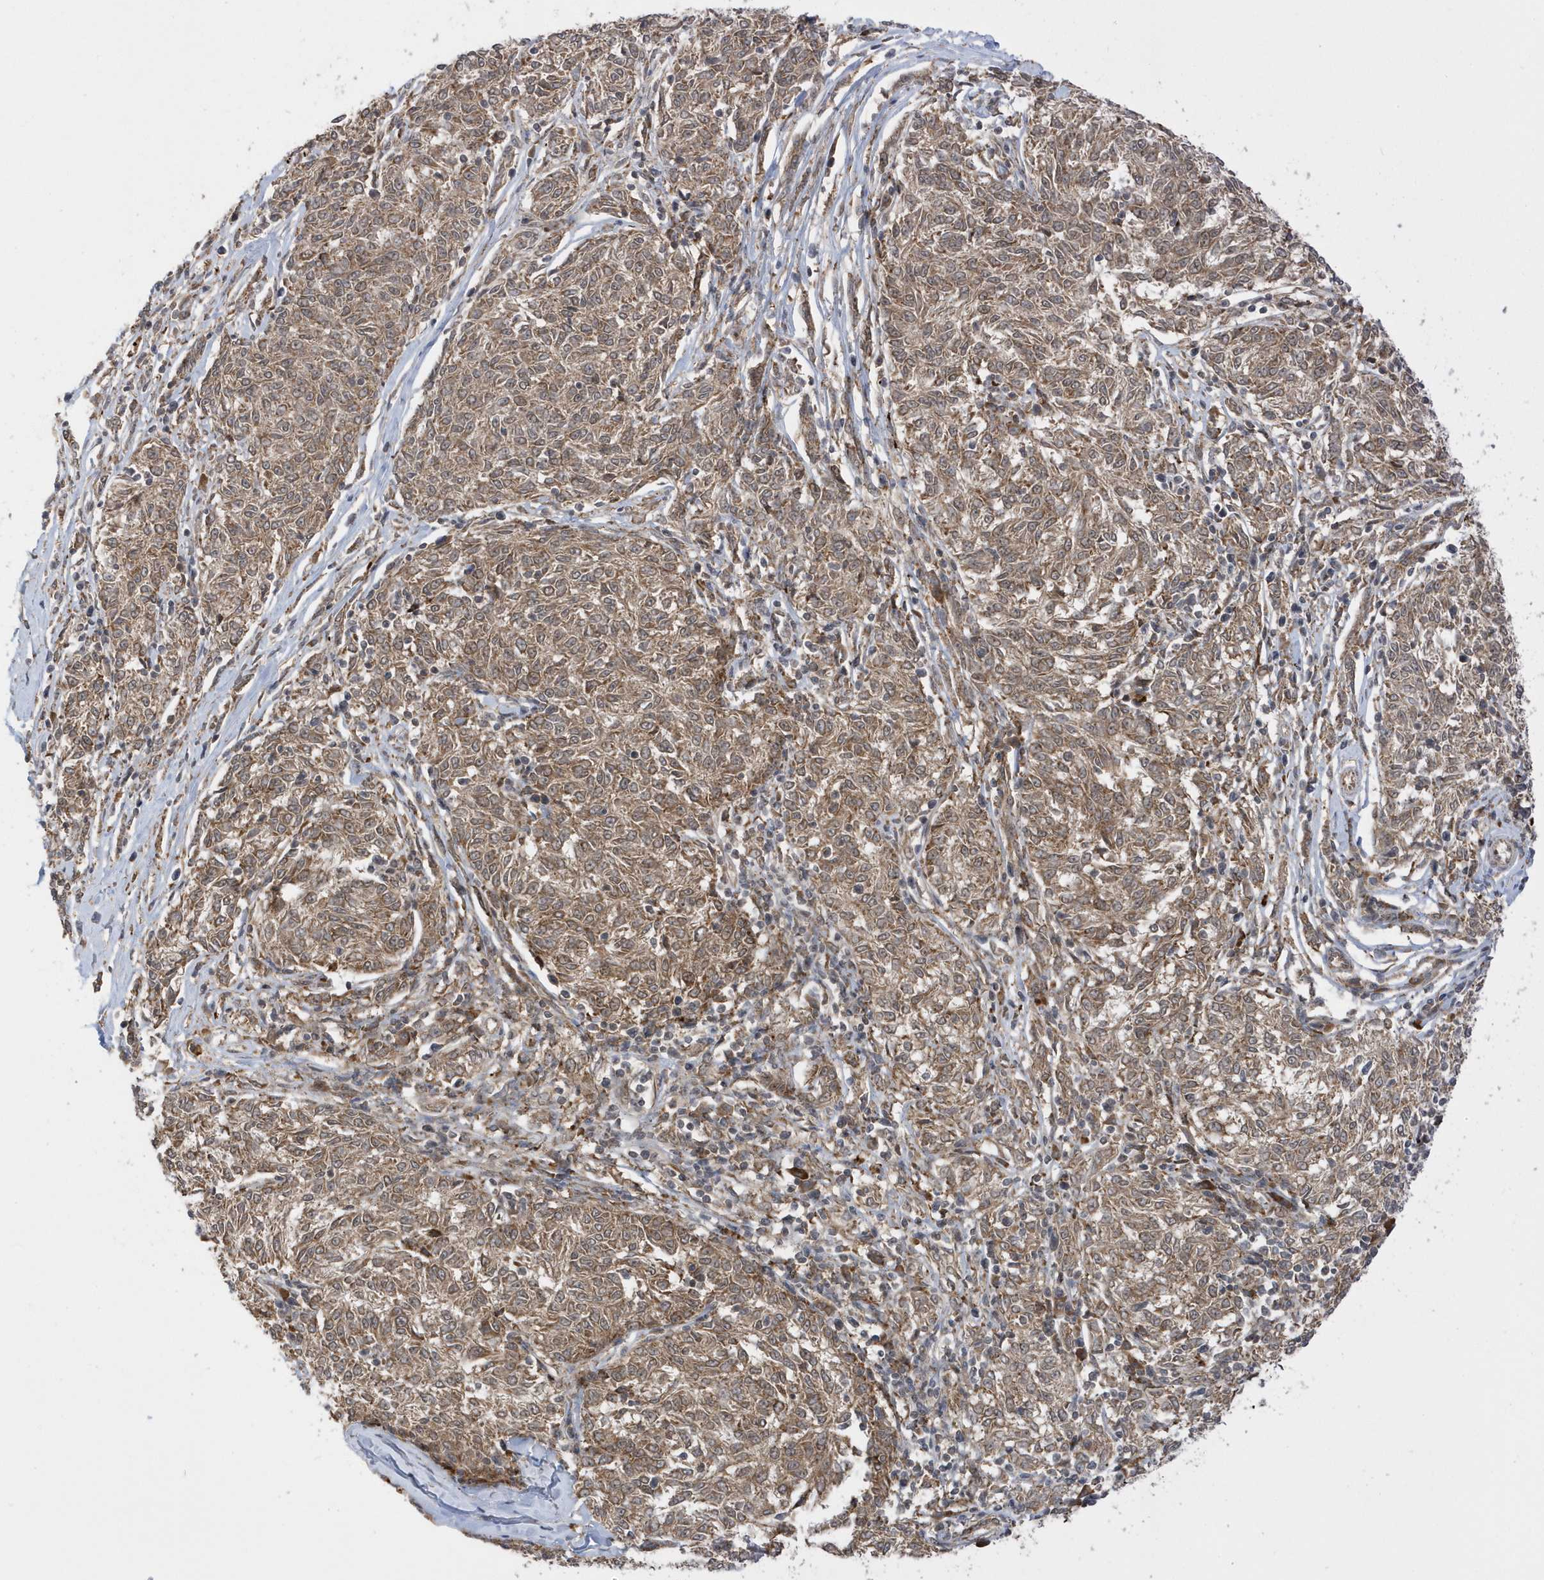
{"staining": {"intensity": "moderate", "quantity": ">75%", "location": "cytoplasmic/membranous"}, "tissue": "melanoma", "cell_type": "Tumor cells", "image_type": "cancer", "snomed": [{"axis": "morphology", "description": "Malignant melanoma, NOS"}, {"axis": "topography", "description": "Skin"}], "caption": "A brown stain shows moderate cytoplasmic/membranous positivity of a protein in malignant melanoma tumor cells.", "gene": "METTL21A", "patient": {"sex": "female", "age": 72}}